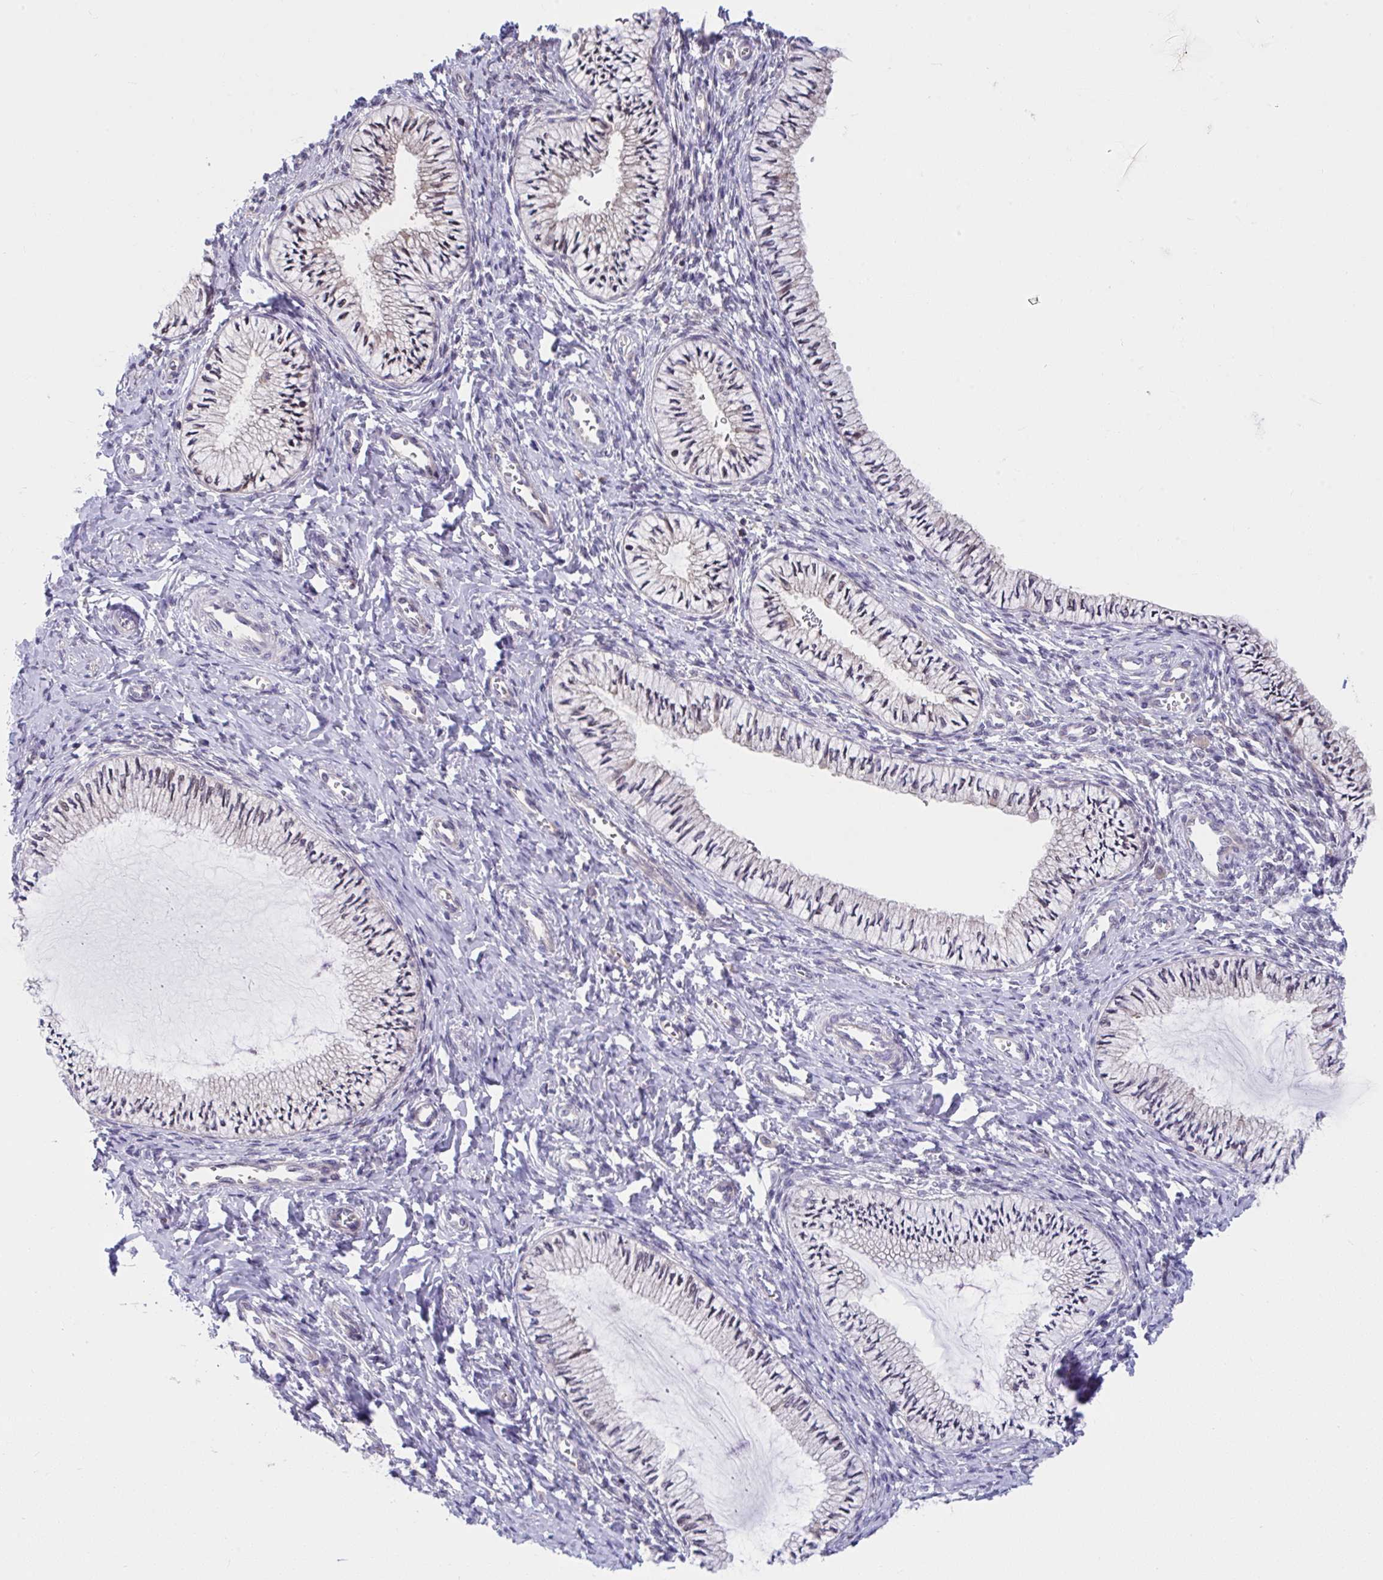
{"staining": {"intensity": "weak", "quantity": "<25%", "location": "cytoplasmic/membranous"}, "tissue": "cervix", "cell_type": "Glandular cells", "image_type": "normal", "snomed": [{"axis": "morphology", "description": "Normal tissue, NOS"}, {"axis": "topography", "description": "Cervix"}], "caption": "A photomicrograph of cervix stained for a protein shows no brown staining in glandular cells. Brightfield microscopy of immunohistochemistry stained with DAB (3,3'-diaminobenzidine) (brown) and hematoxylin (blue), captured at high magnification.", "gene": "PCDHB7", "patient": {"sex": "female", "age": 24}}